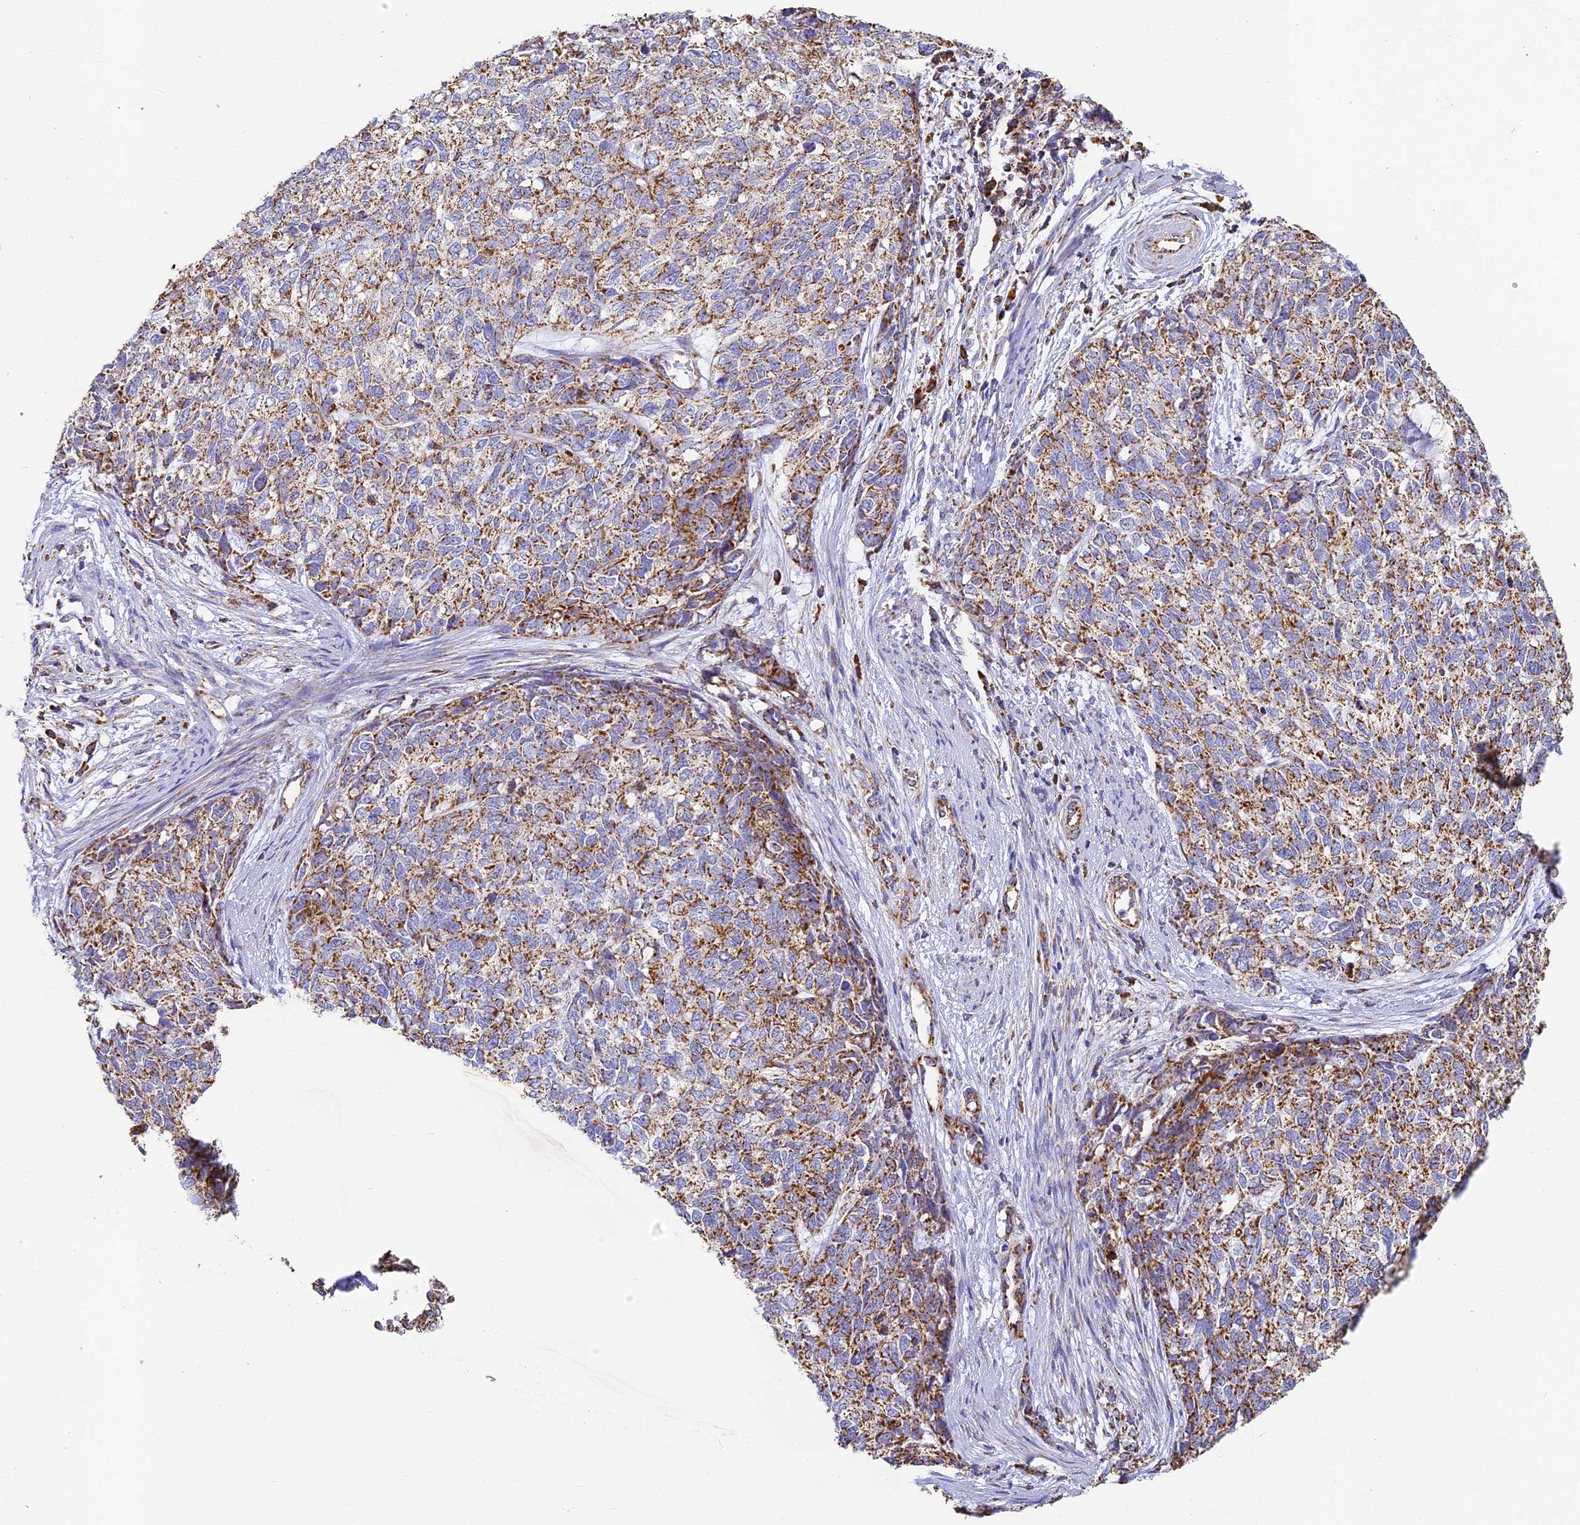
{"staining": {"intensity": "strong", "quantity": "25%-75%", "location": "cytoplasmic/membranous"}, "tissue": "cervical cancer", "cell_type": "Tumor cells", "image_type": "cancer", "snomed": [{"axis": "morphology", "description": "Squamous cell carcinoma, NOS"}, {"axis": "topography", "description": "Cervix"}], "caption": "Cervical squamous cell carcinoma stained with immunohistochemistry (IHC) exhibits strong cytoplasmic/membranous positivity in approximately 25%-75% of tumor cells. (DAB IHC, brown staining for protein, blue staining for nuclei).", "gene": "COX6C", "patient": {"sex": "female", "age": 63}}